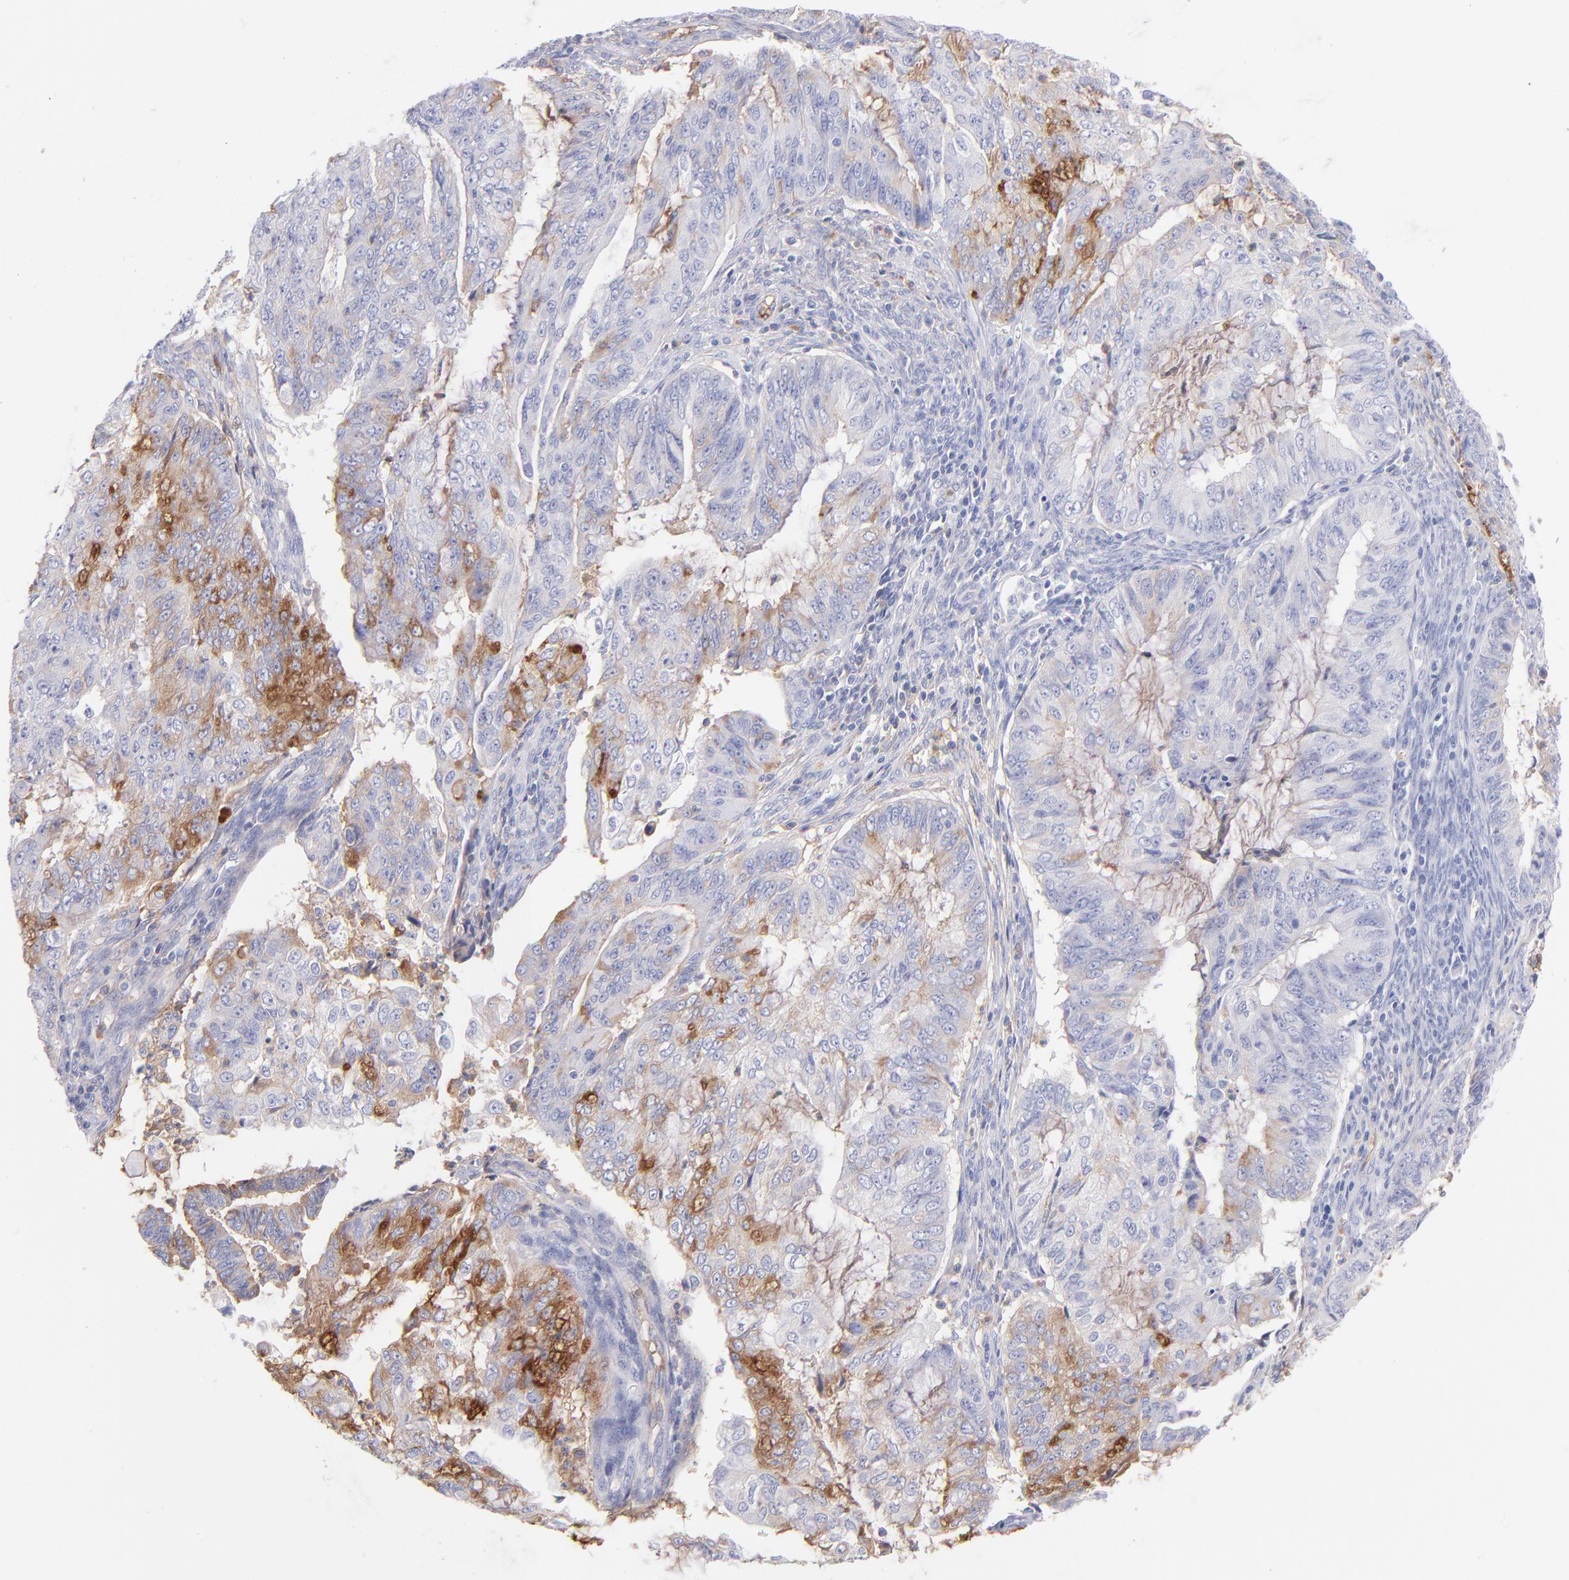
{"staining": {"intensity": "moderate", "quantity": "25%-75%", "location": "cytoplasmic/membranous"}, "tissue": "endometrial cancer", "cell_type": "Tumor cells", "image_type": "cancer", "snomed": [{"axis": "morphology", "description": "Adenocarcinoma, NOS"}, {"axis": "topography", "description": "Endometrium"}], "caption": "The image shows a brown stain indicating the presence of a protein in the cytoplasmic/membranous of tumor cells in endometrial cancer.", "gene": "HP", "patient": {"sex": "female", "age": 75}}